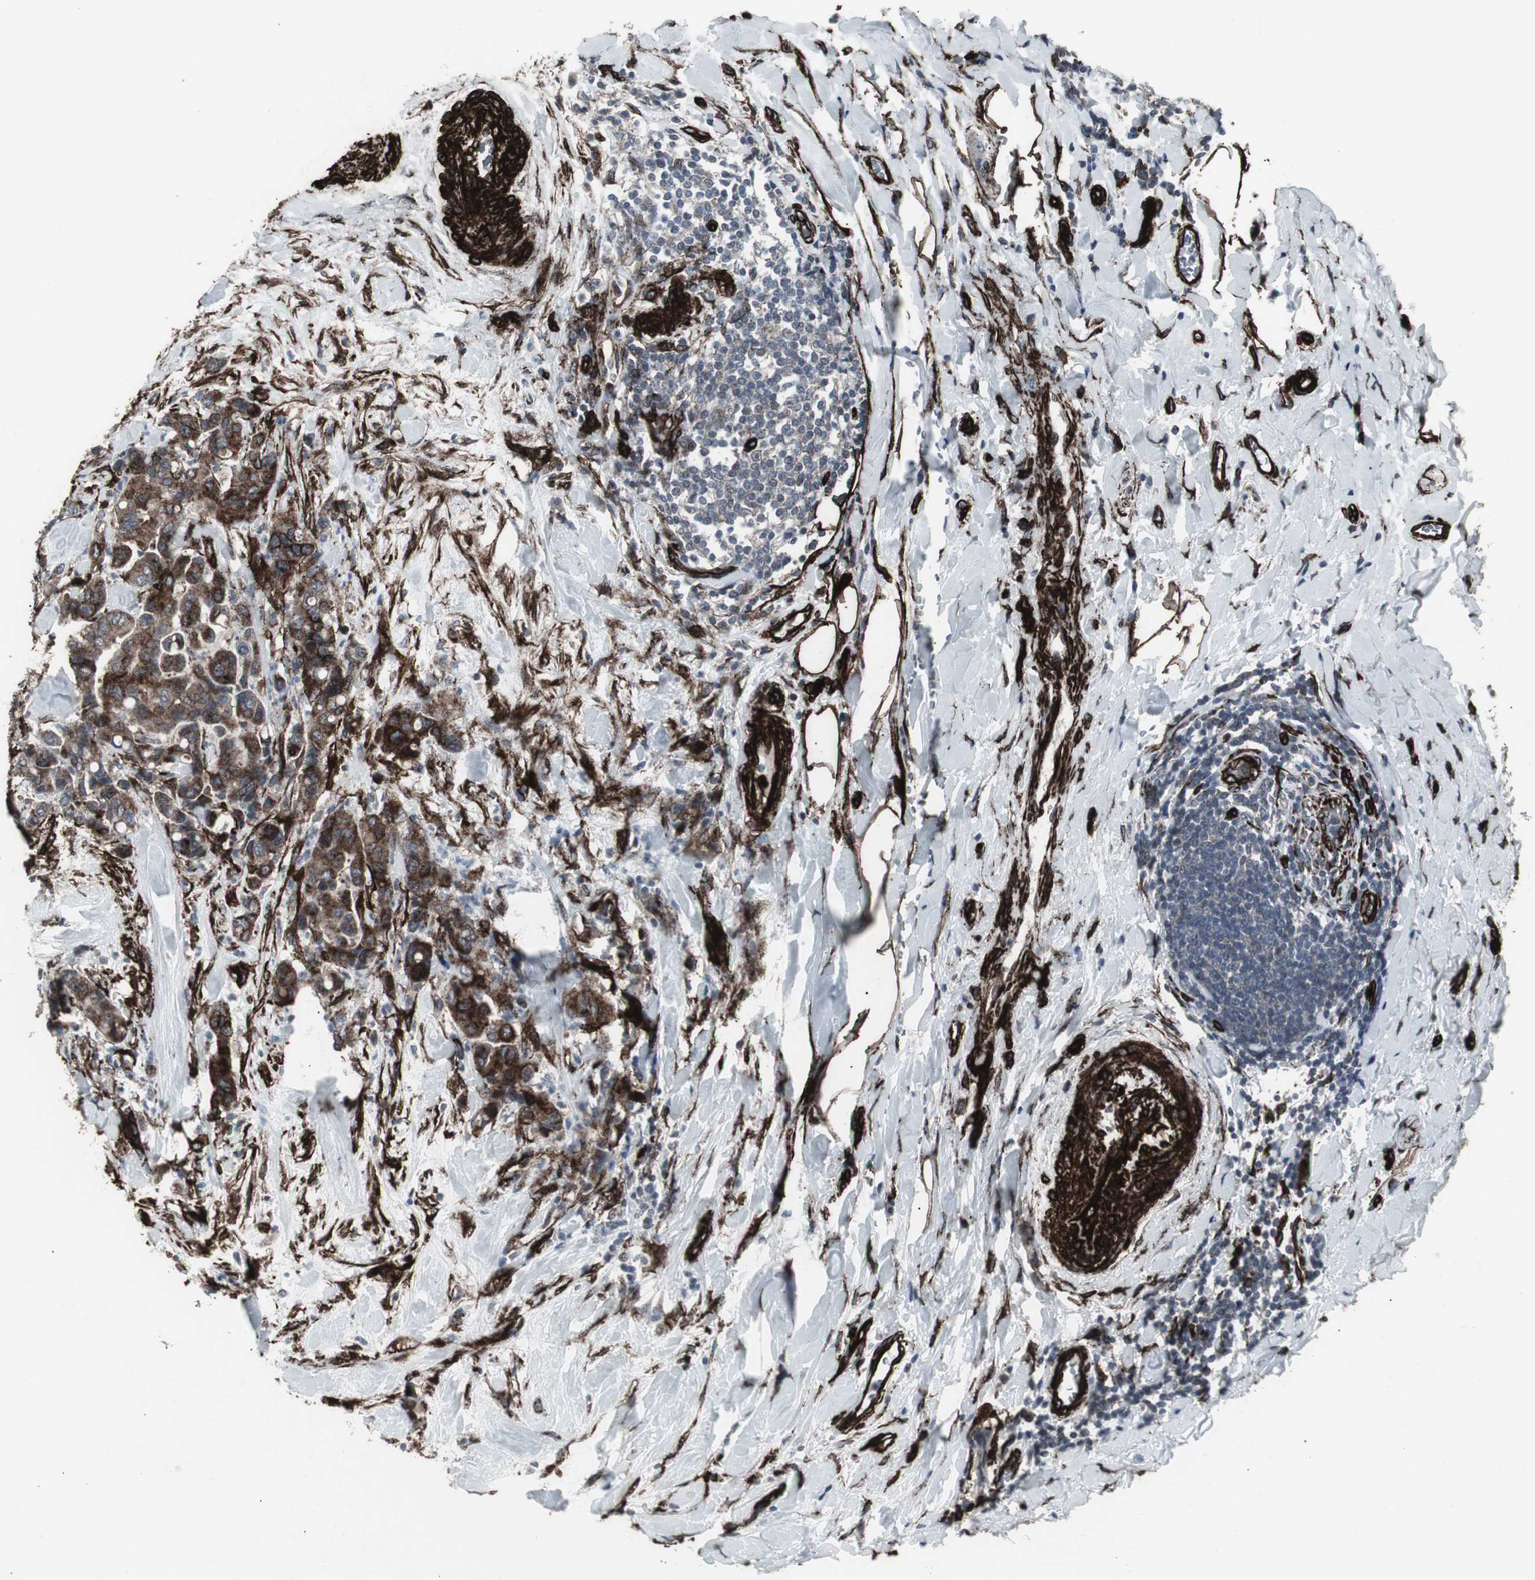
{"staining": {"intensity": "moderate", "quantity": "25%-75%", "location": "cytoplasmic/membranous,nuclear"}, "tissue": "colorectal cancer", "cell_type": "Tumor cells", "image_type": "cancer", "snomed": [{"axis": "morphology", "description": "Normal tissue, NOS"}, {"axis": "morphology", "description": "Adenocarcinoma, NOS"}, {"axis": "topography", "description": "Colon"}], "caption": "Immunohistochemistry (IHC) photomicrograph of colorectal cancer stained for a protein (brown), which displays medium levels of moderate cytoplasmic/membranous and nuclear positivity in about 25%-75% of tumor cells.", "gene": "PDGFA", "patient": {"sex": "male", "age": 82}}